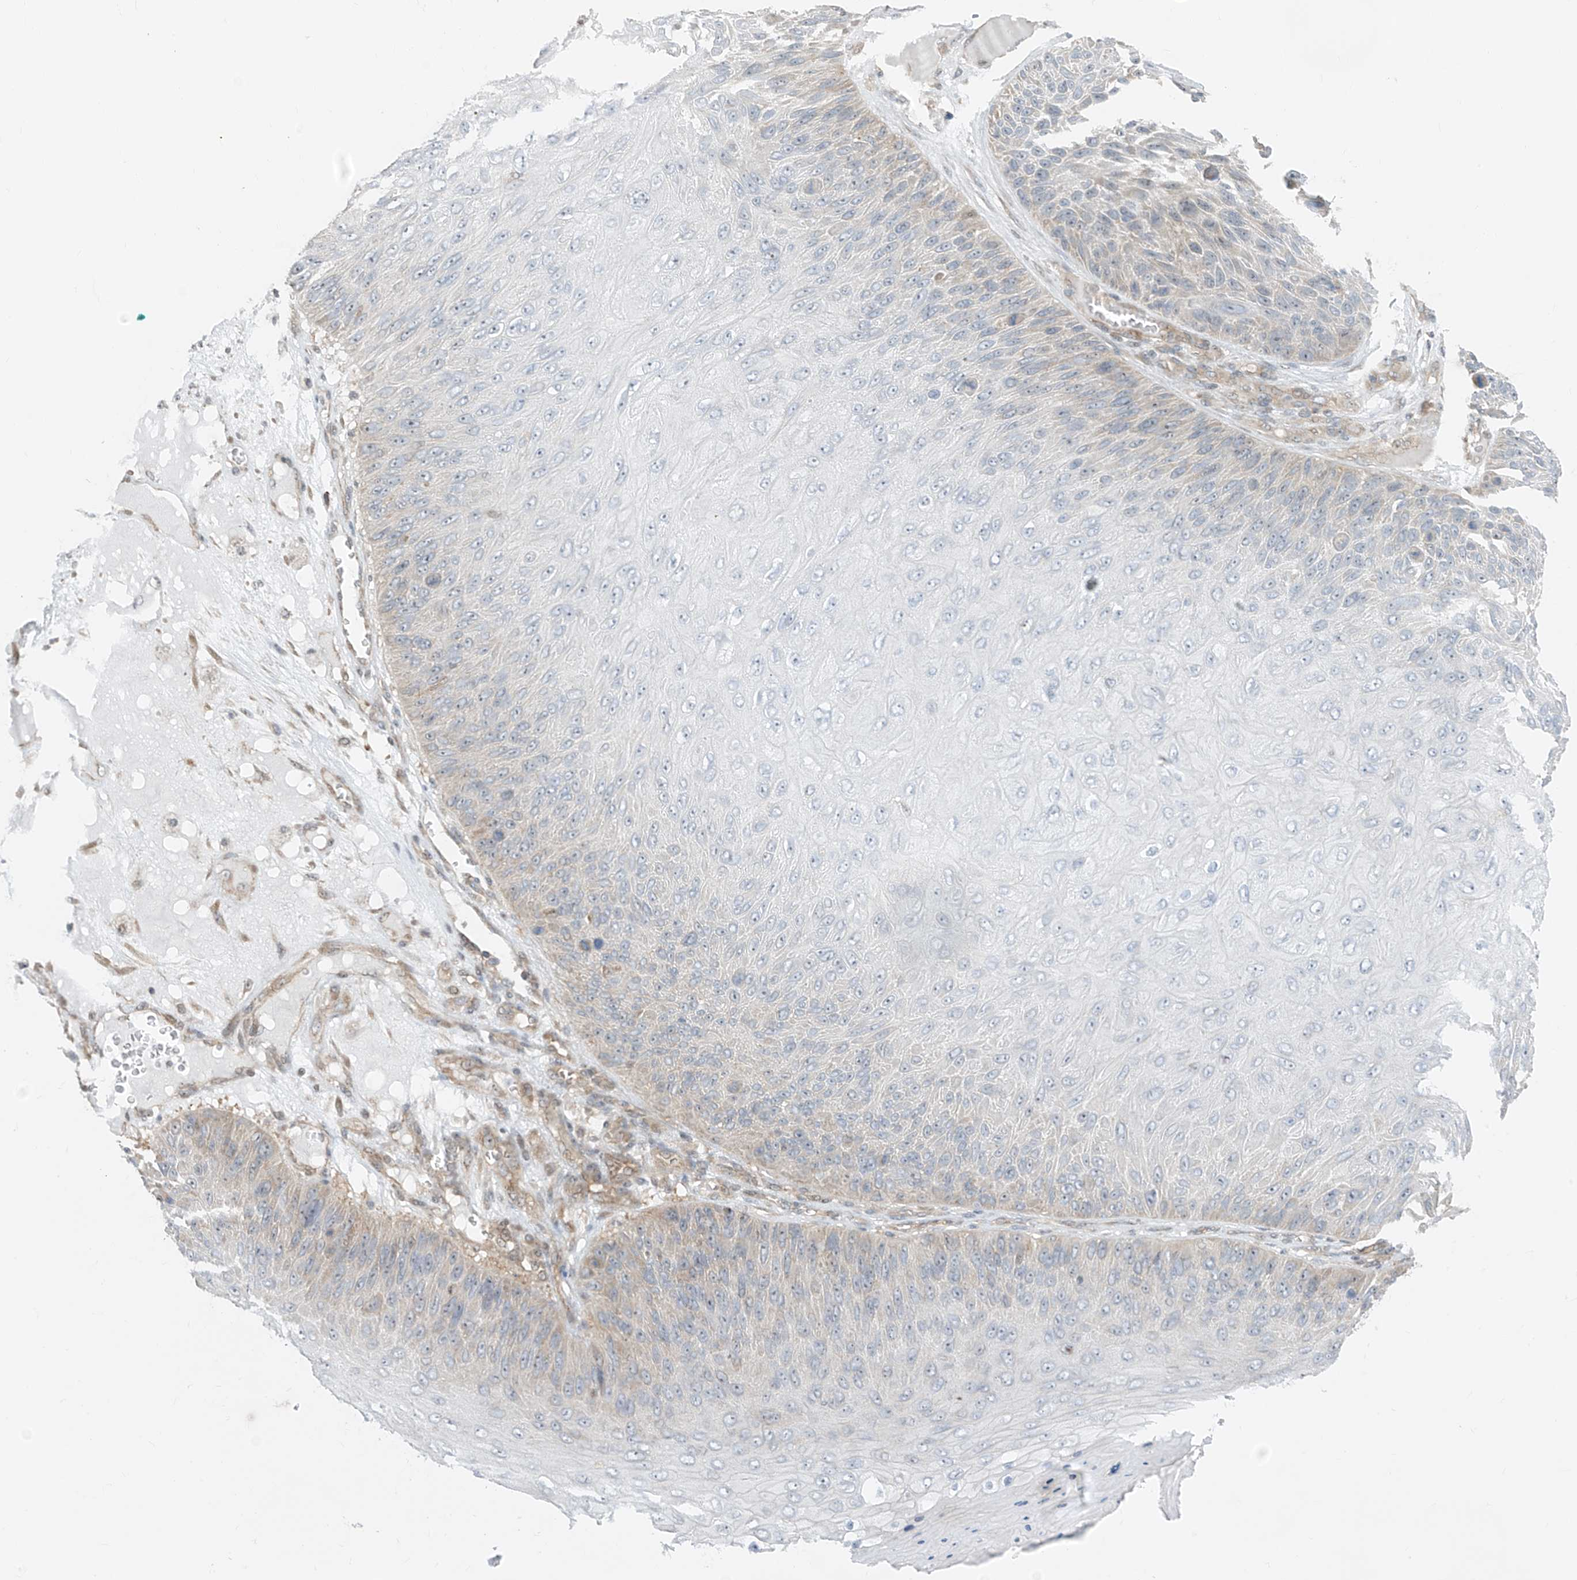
{"staining": {"intensity": "weak", "quantity": "<25%", "location": "cytoplasmic/membranous"}, "tissue": "skin cancer", "cell_type": "Tumor cells", "image_type": "cancer", "snomed": [{"axis": "morphology", "description": "Squamous cell carcinoma, NOS"}, {"axis": "topography", "description": "Skin"}], "caption": "Tumor cells show no significant protein positivity in skin squamous cell carcinoma. (Brightfield microscopy of DAB IHC at high magnification).", "gene": "TTC38", "patient": {"sex": "female", "age": 88}}